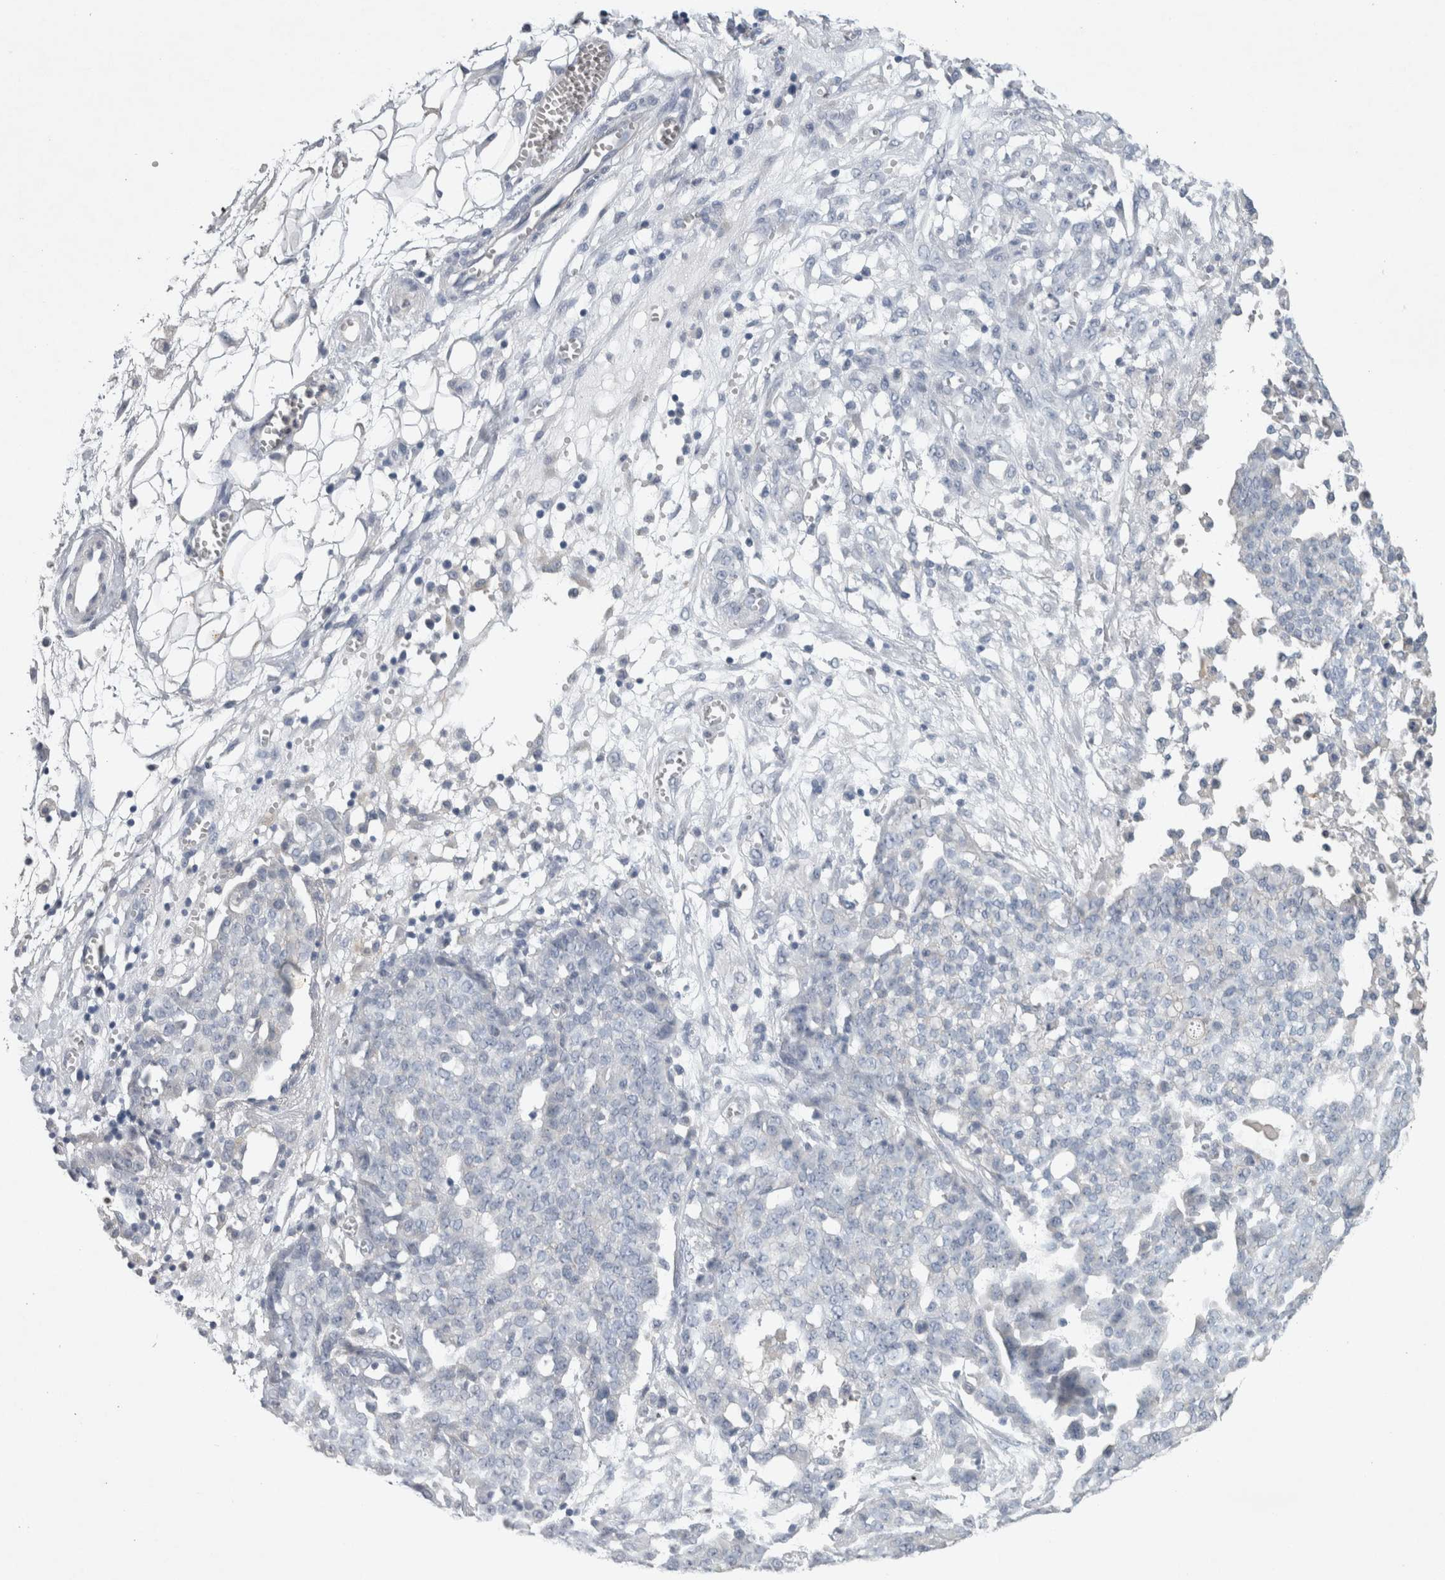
{"staining": {"intensity": "negative", "quantity": "none", "location": "none"}, "tissue": "ovarian cancer", "cell_type": "Tumor cells", "image_type": "cancer", "snomed": [{"axis": "morphology", "description": "Cystadenocarcinoma, serous, NOS"}, {"axis": "topography", "description": "Soft tissue"}, {"axis": "topography", "description": "Ovary"}], "caption": "Immunohistochemical staining of human ovarian cancer reveals no significant positivity in tumor cells. (Stains: DAB immunohistochemistry (IHC) with hematoxylin counter stain, Microscopy: brightfield microscopy at high magnification).", "gene": "HEXD", "patient": {"sex": "female", "age": 57}}